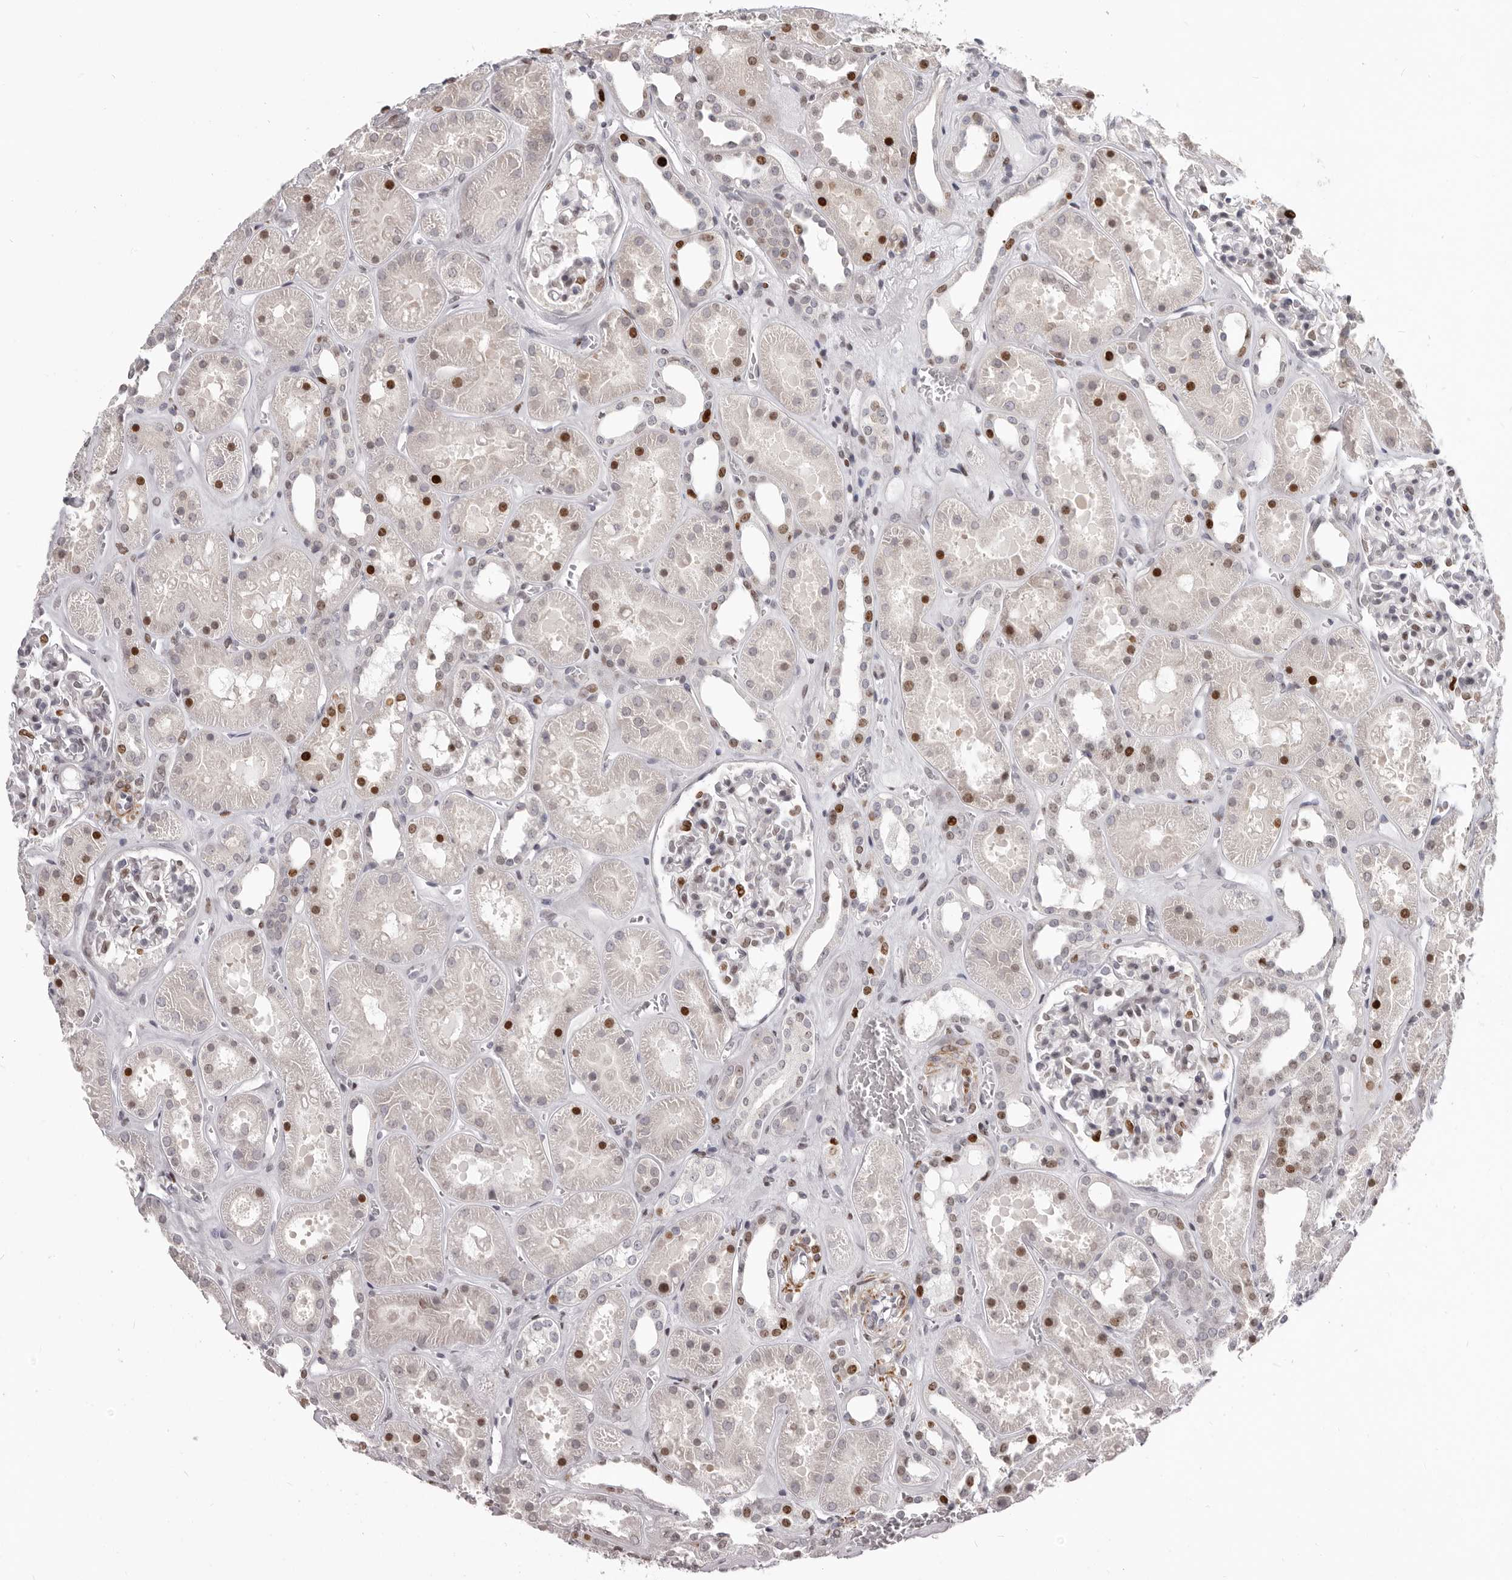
{"staining": {"intensity": "moderate", "quantity": "<25%", "location": "nuclear"}, "tissue": "kidney", "cell_type": "Cells in glomeruli", "image_type": "normal", "snomed": [{"axis": "morphology", "description": "Normal tissue, NOS"}, {"axis": "topography", "description": "Kidney"}], "caption": "A photomicrograph of kidney stained for a protein demonstrates moderate nuclear brown staining in cells in glomeruli. (brown staining indicates protein expression, while blue staining denotes nuclei).", "gene": "SRP19", "patient": {"sex": "female", "age": 41}}